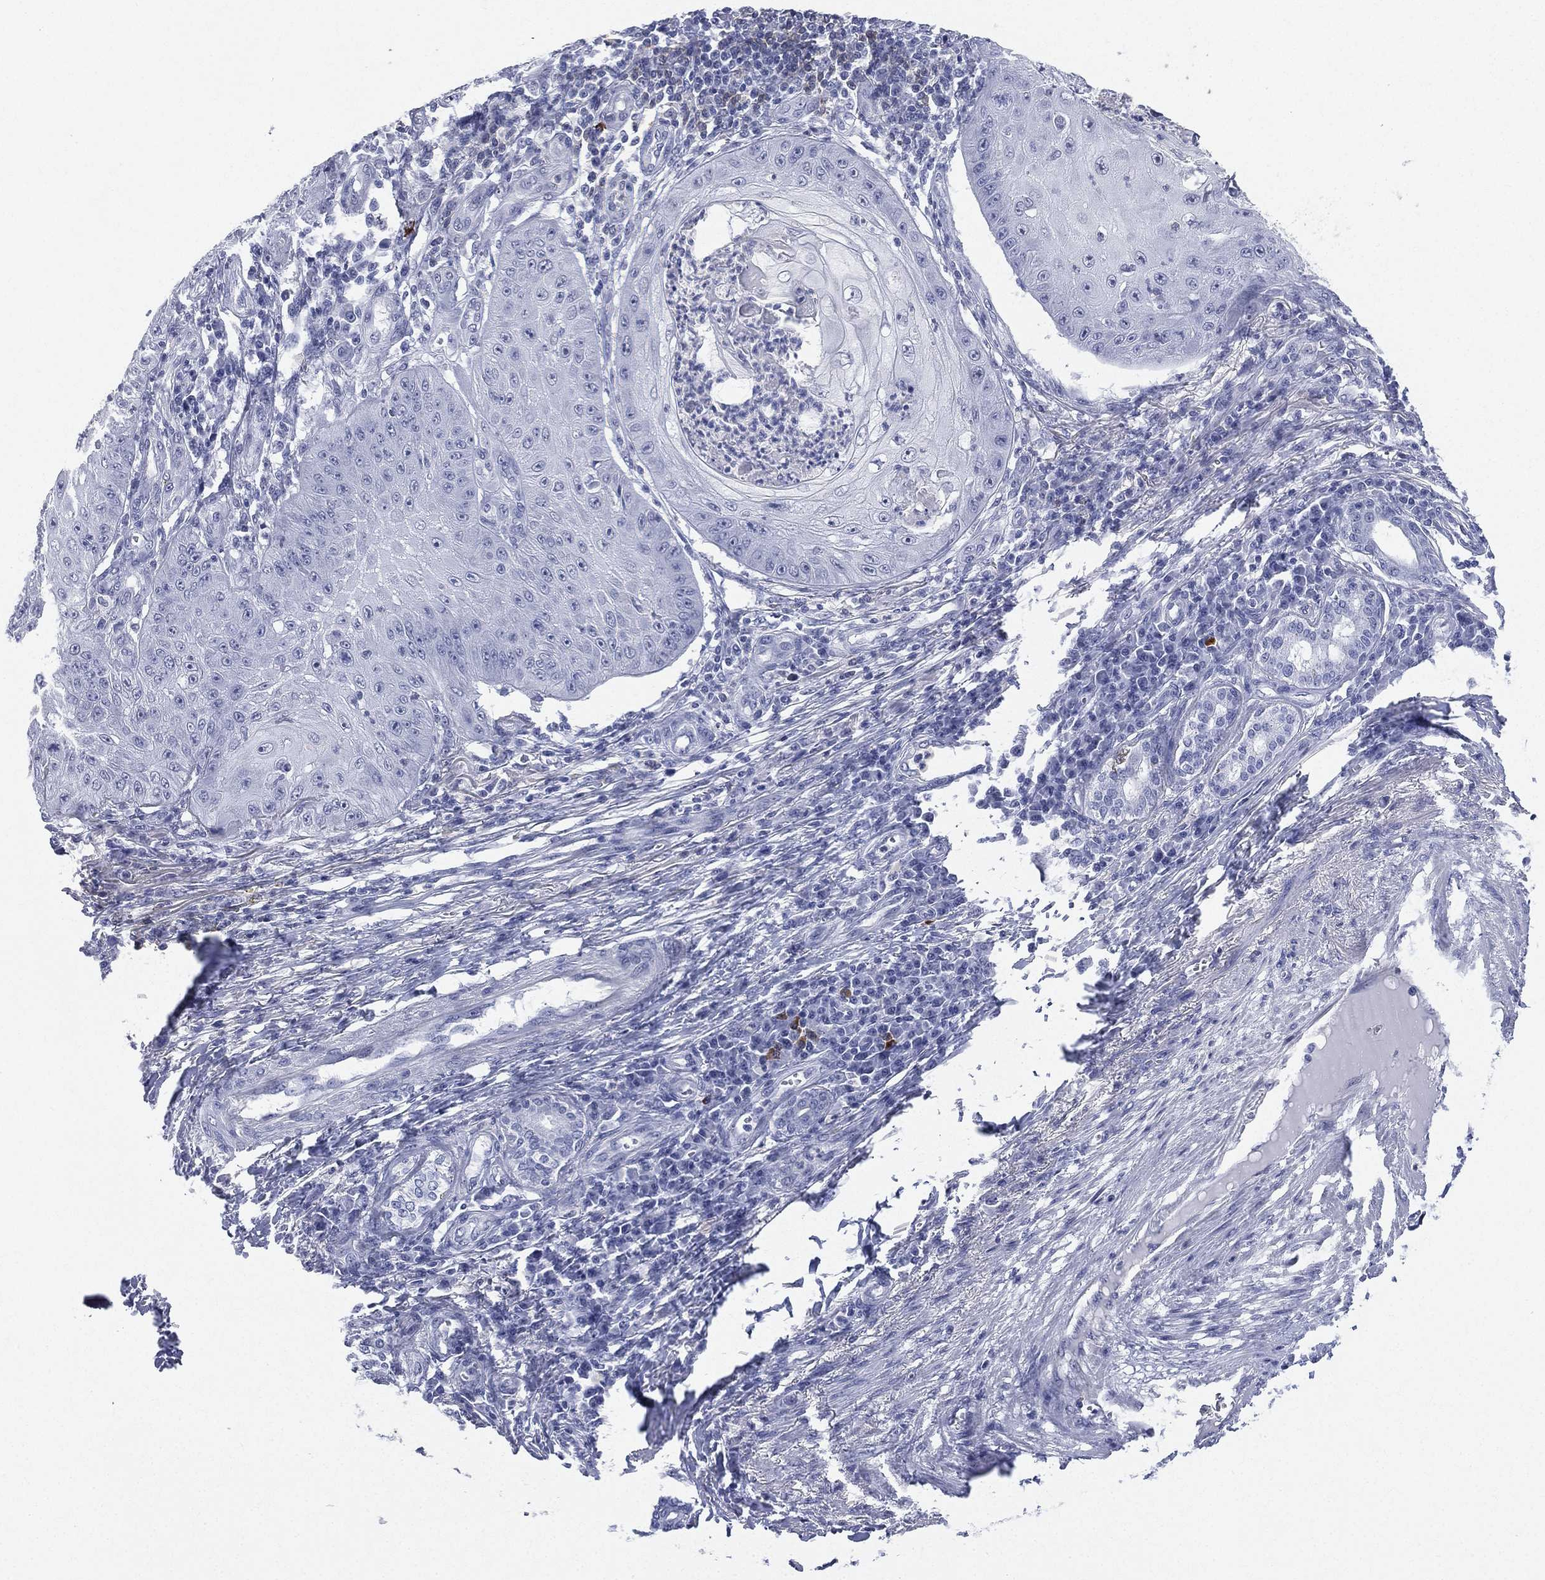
{"staining": {"intensity": "negative", "quantity": "none", "location": "none"}, "tissue": "skin cancer", "cell_type": "Tumor cells", "image_type": "cancer", "snomed": [{"axis": "morphology", "description": "Squamous cell carcinoma, NOS"}, {"axis": "topography", "description": "Skin"}], "caption": "This photomicrograph is of skin cancer stained with immunohistochemistry to label a protein in brown with the nuclei are counter-stained blue. There is no staining in tumor cells.", "gene": "CD22", "patient": {"sex": "male", "age": 70}}